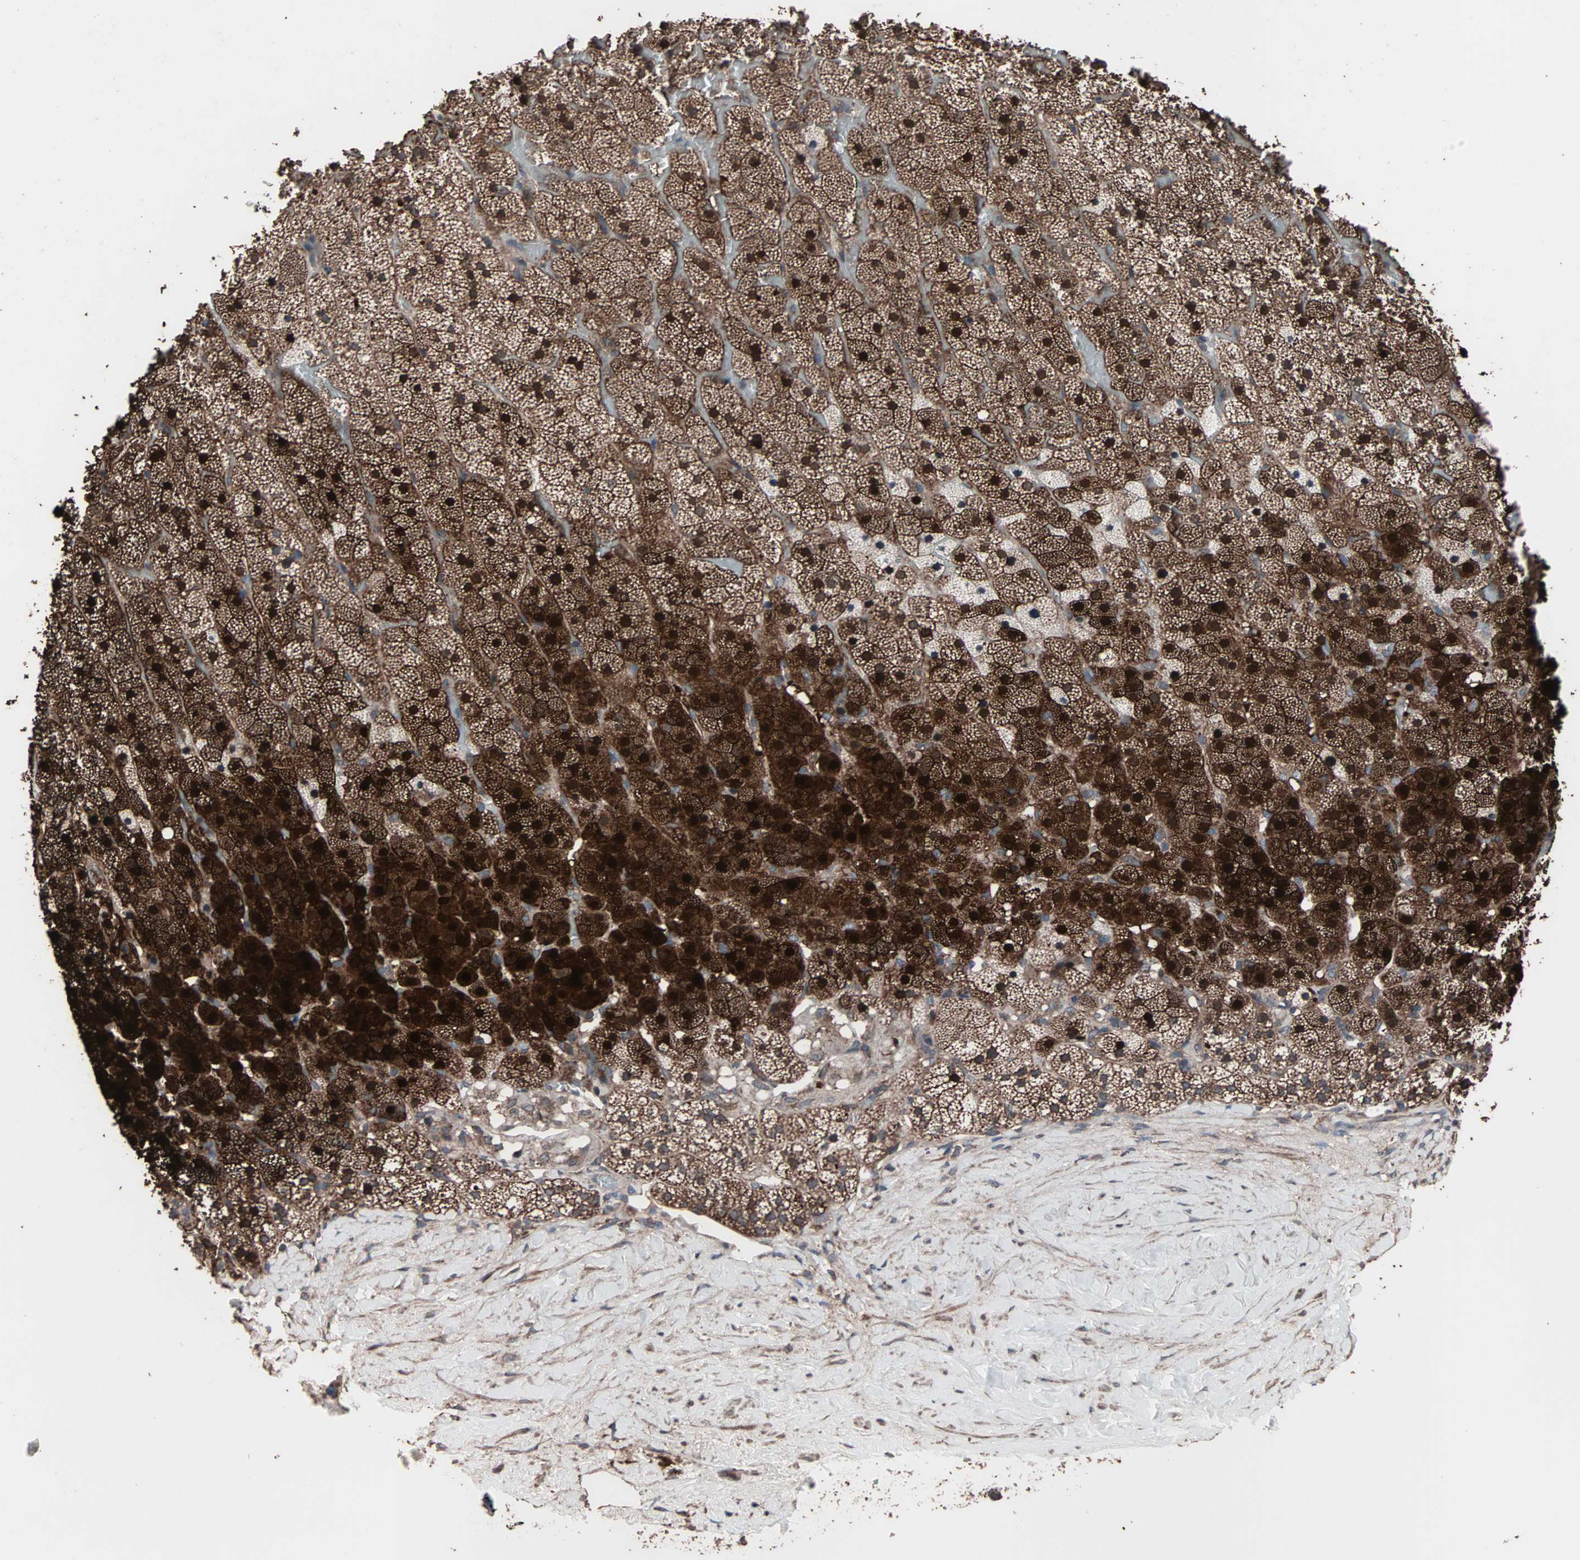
{"staining": {"intensity": "strong", "quantity": "25%-75%", "location": "cytoplasmic/membranous,nuclear"}, "tissue": "adrenal gland", "cell_type": "Glandular cells", "image_type": "normal", "snomed": [{"axis": "morphology", "description": "Normal tissue, NOS"}, {"axis": "topography", "description": "Adrenal gland"}], "caption": "About 25%-75% of glandular cells in benign human adrenal gland exhibit strong cytoplasmic/membranous,nuclear protein positivity as visualized by brown immunohistochemical staining.", "gene": "MRPL2", "patient": {"sex": "male", "age": 35}}